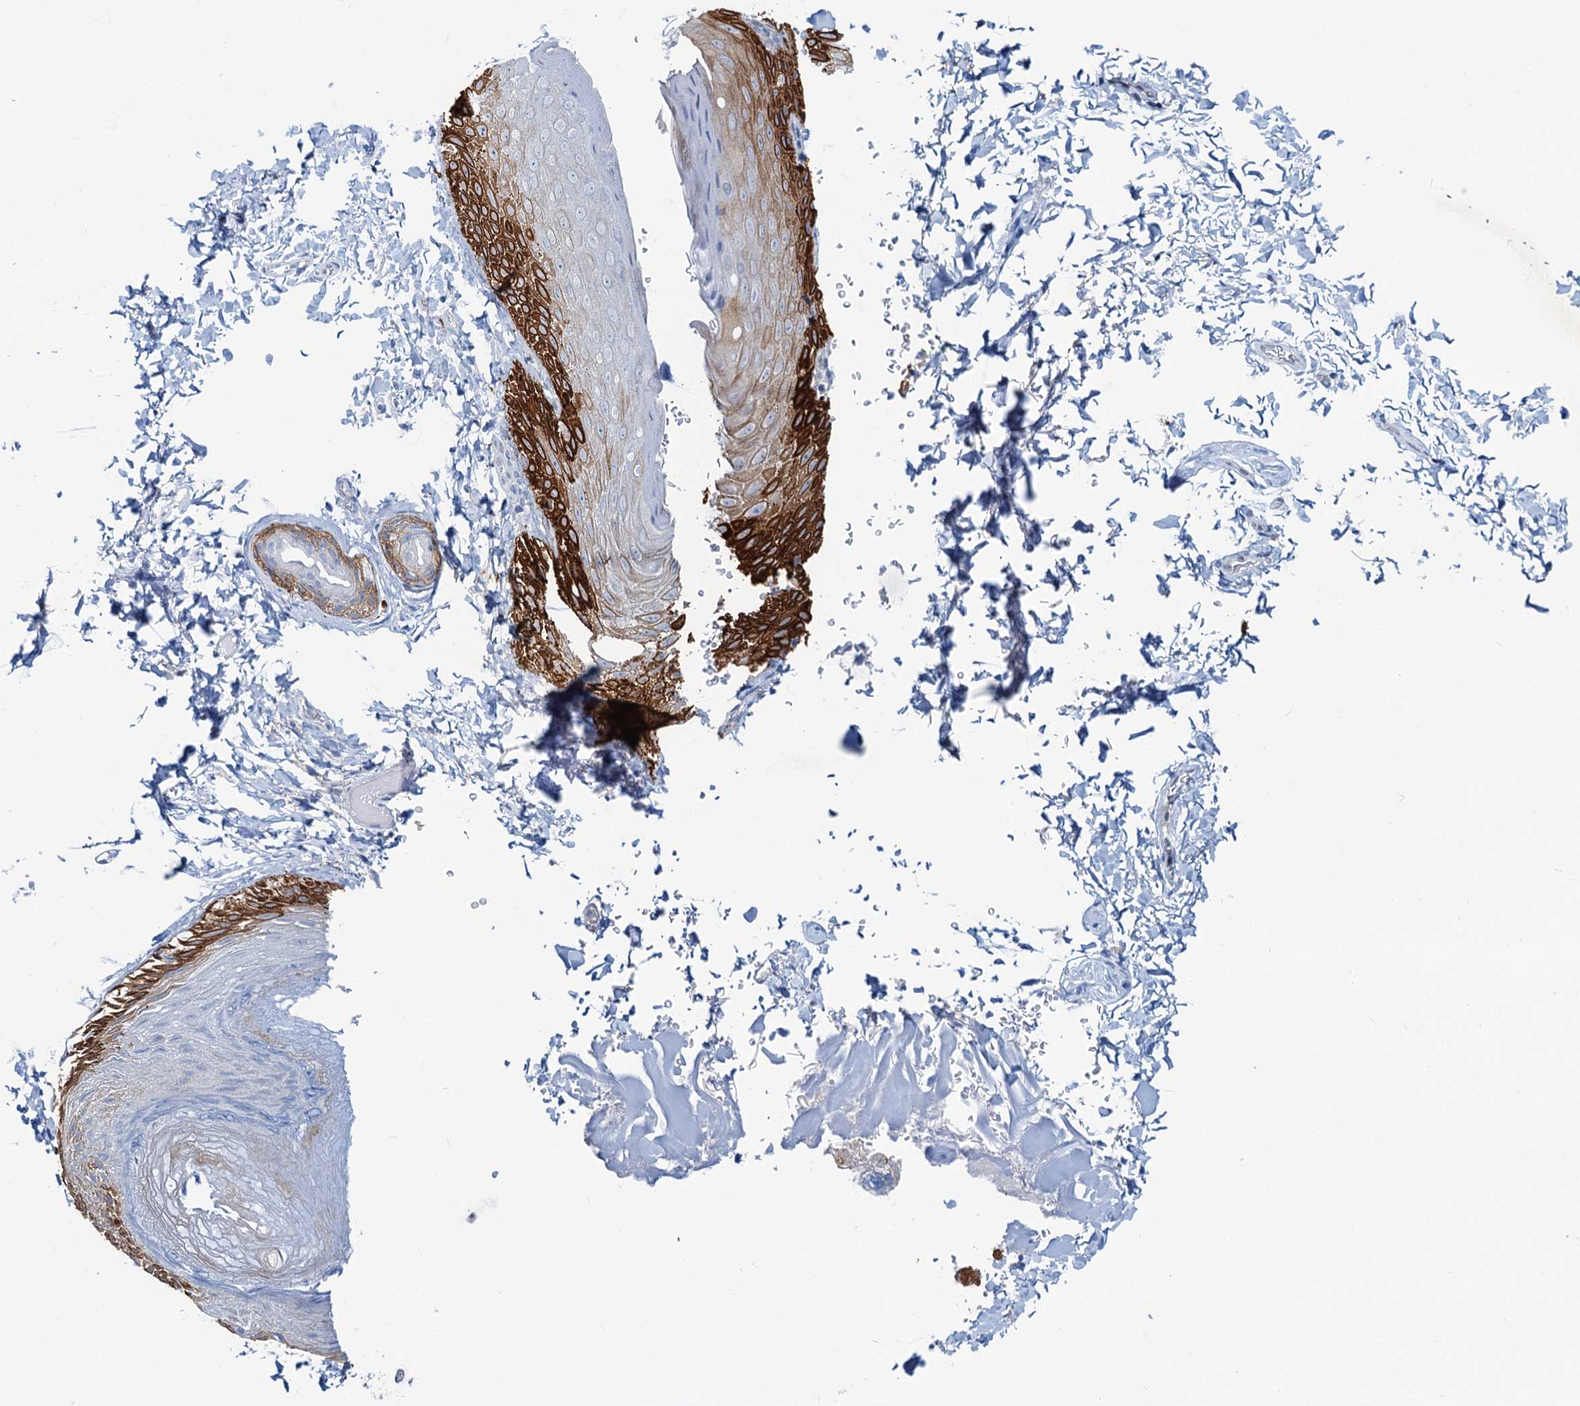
{"staining": {"intensity": "strong", "quantity": "25%-75%", "location": "cytoplasmic/membranous"}, "tissue": "skin", "cell_type": "Epidermal cells", "image_type": "normal", "snomed": [{"axis": "morphology", "description": "Normal tissue, NOS"}, {"axis": "topography", "description": "Anal"}], "caption": "This micrograph reveals immunohistochemistry staining of unremarkable human skin, with high strong cytoplasmic/membranous staining in approximately 25%-75% of epidermal cells.", "gene": "ASTE1", "patient": {"sex": "male", "age": 44}}